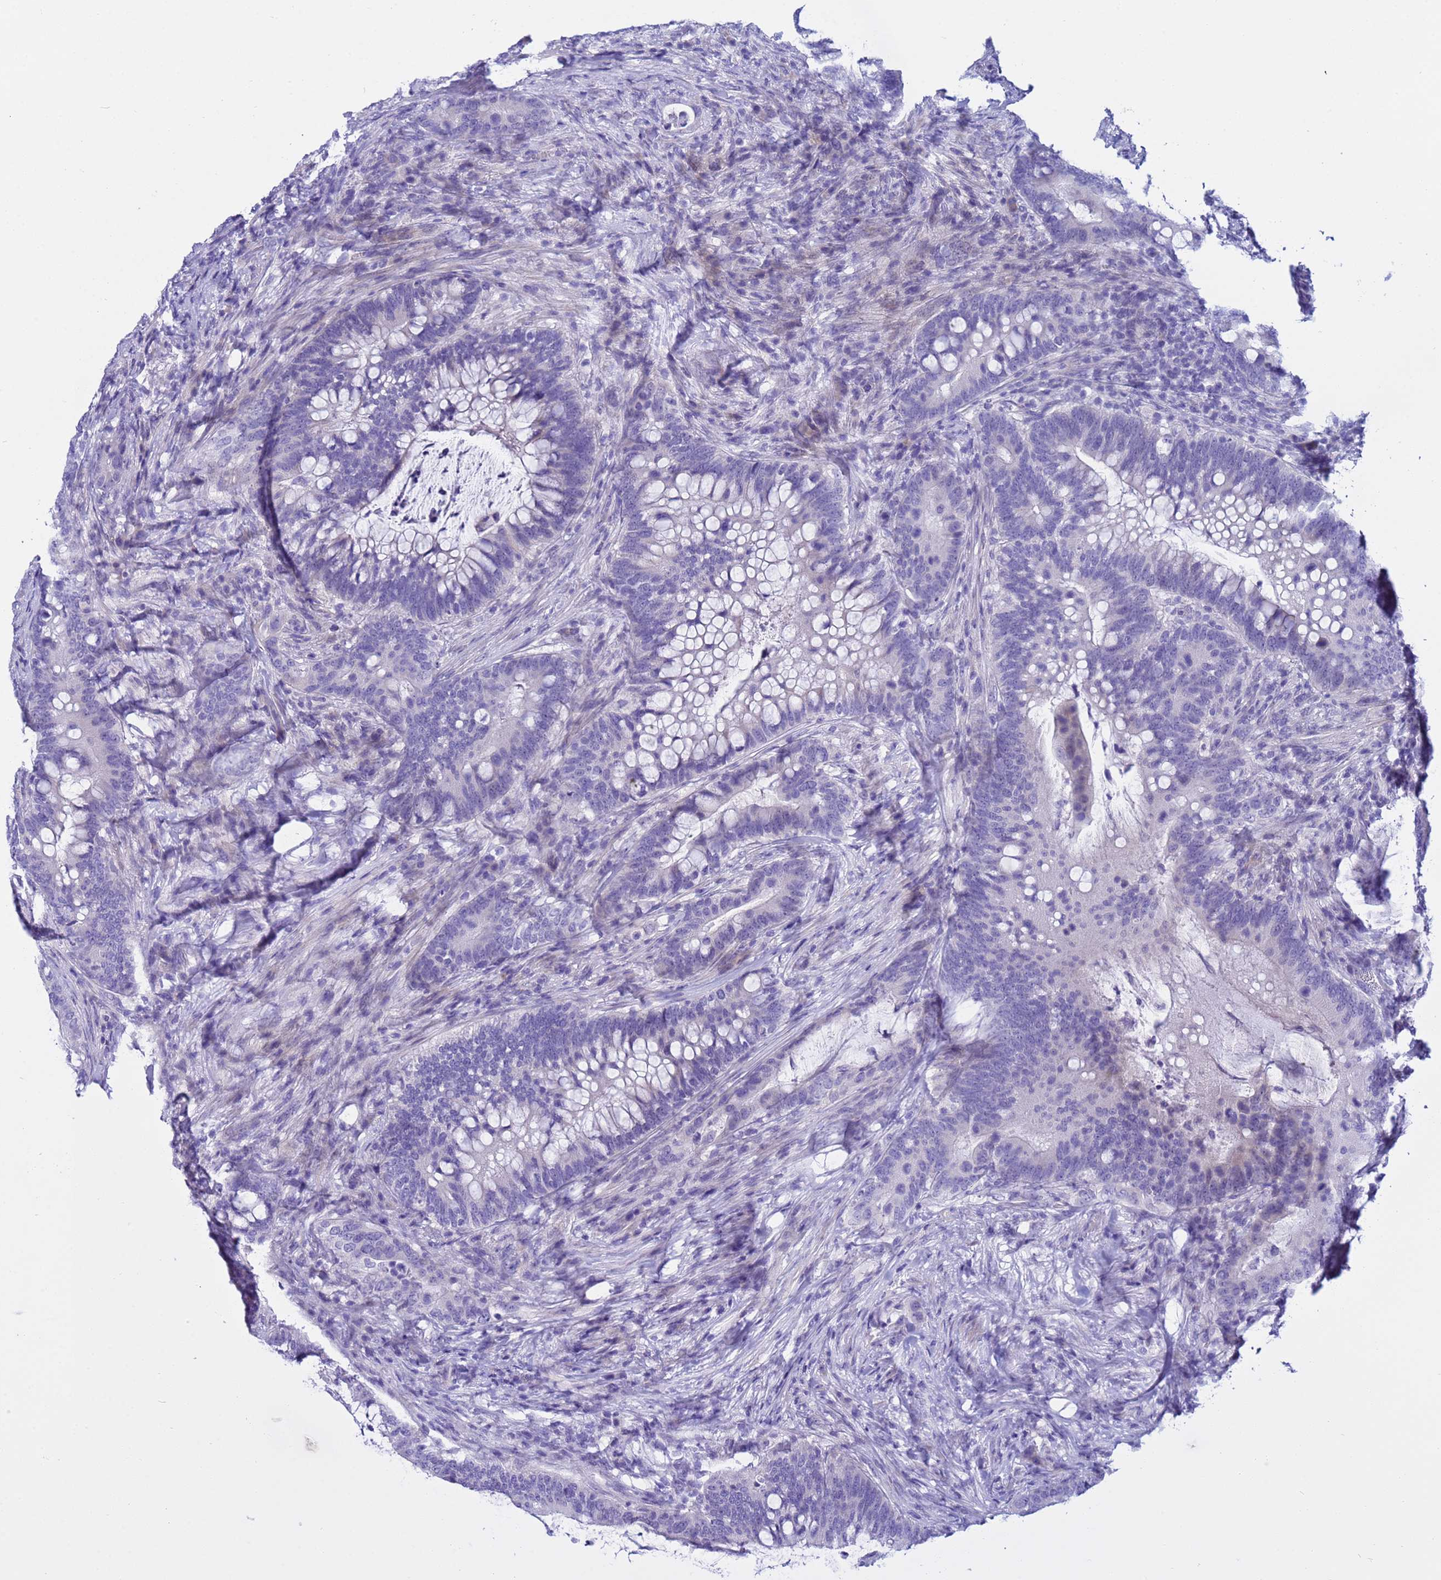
{"staining": {"intensity": "negative", "quantity": "none", "location": "none"}, "tissue": "colorectal cancer", "cell_type": "Tumor cells", "image_type": "cancer", "snomed": [{"axis": "morphology", "description": "Adenocarcinoma, NOS"}, {"axis": "topography", "description": "Colon"}], "caption": "Colorectal cancer (adenocarcinoma) stained for a protein using immunohistochemistry (IHC) demonstrates no expression tumor cells.", "gene": "IGSF11", "patient": {"sex": "female", "age": 66}}